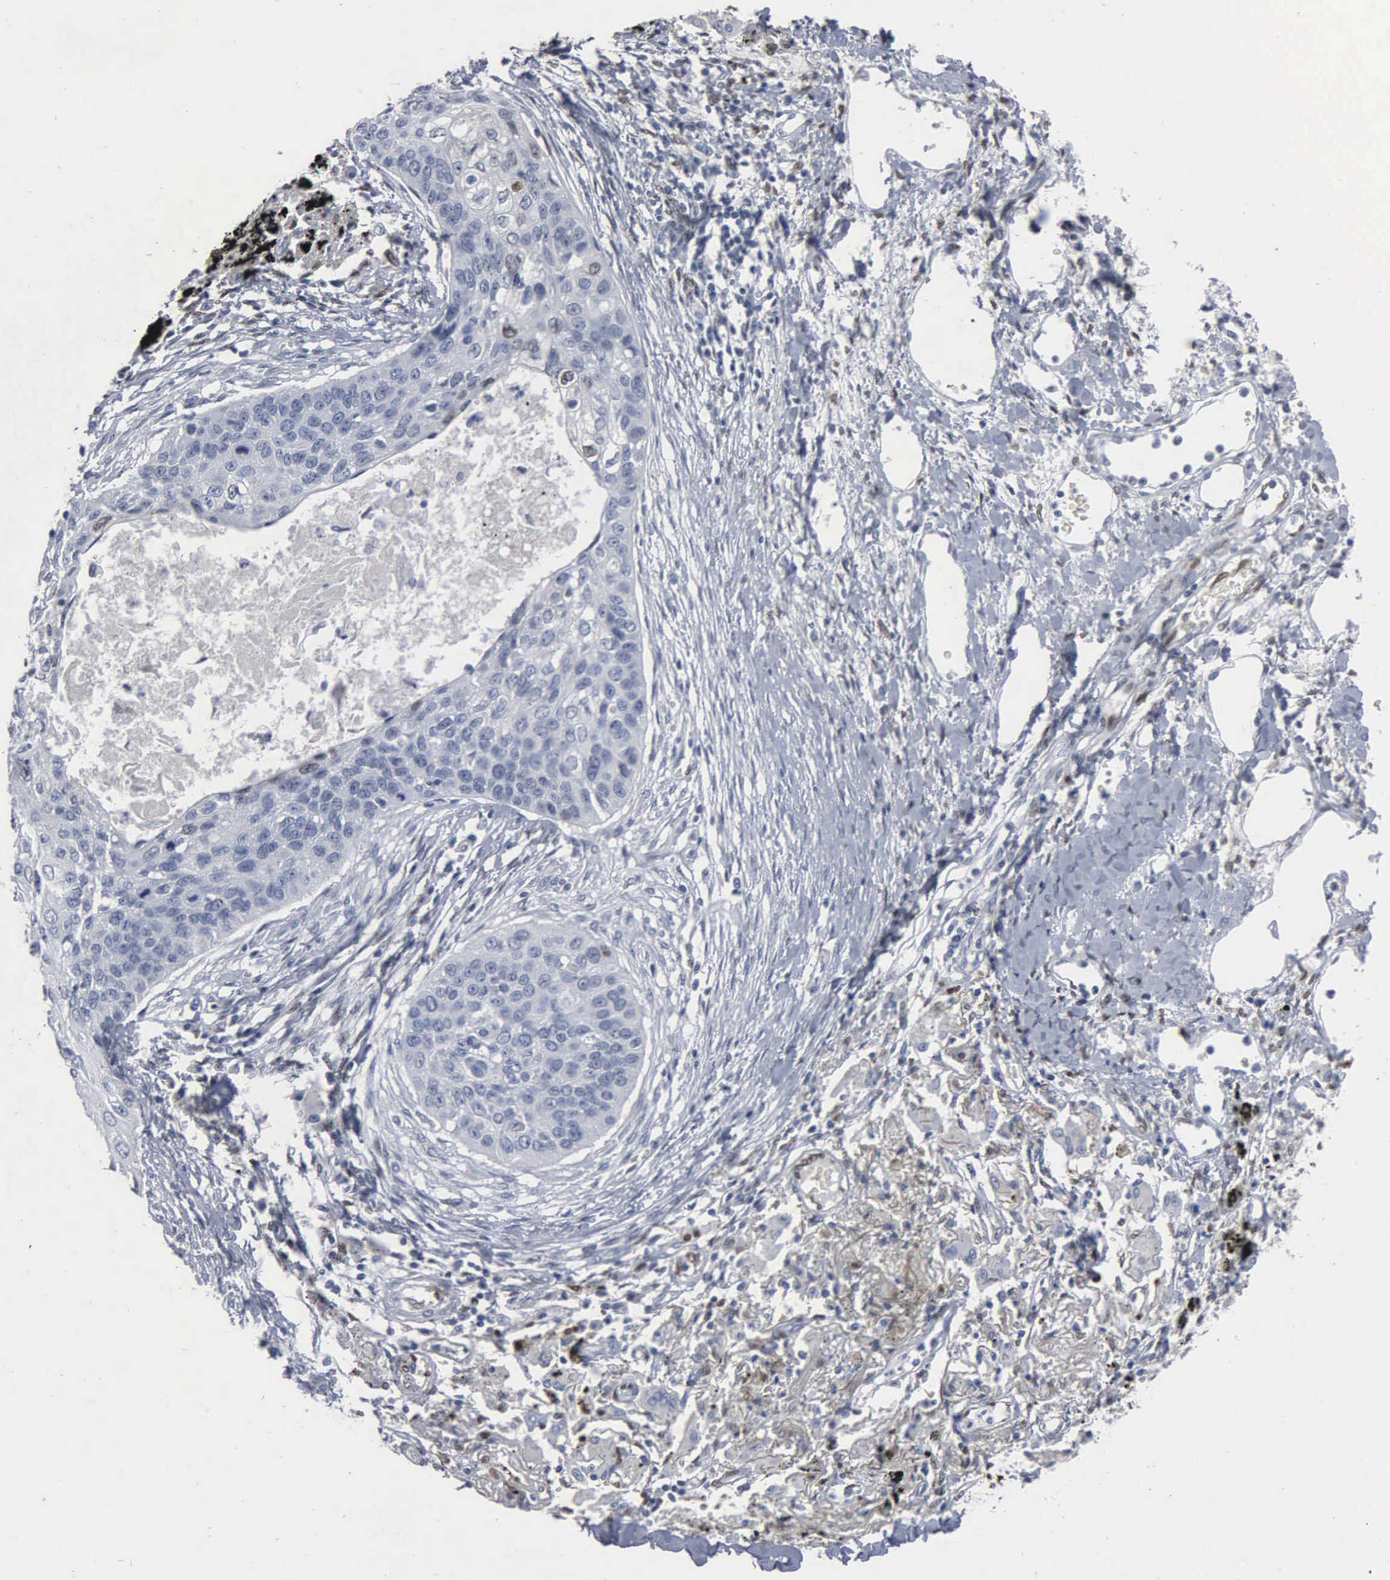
{"staining": {"intensity": "negative", "quantity": "none", "location": "none"}, "tissue": "lung cancer", "cell_type": "Tumor cells", "image_type": "cancer", "snomed": [{"axis": "morphology", "description": "Squamous cell carcinoma, NOS"}, {"axis": "topography", "description": "Lung"}], "caption": "IHC micrograph of neoplastic tissue: squamous cell carcinoma (lung) stained with DAB reveals no significant protein staining in tumor cells. (DAB (3,3'-diaminobenzidine) immunohistochemistry with hematoxylin counter stain).", "gene": "FGF2", "patient": {"sex": "male", "age": 71}}